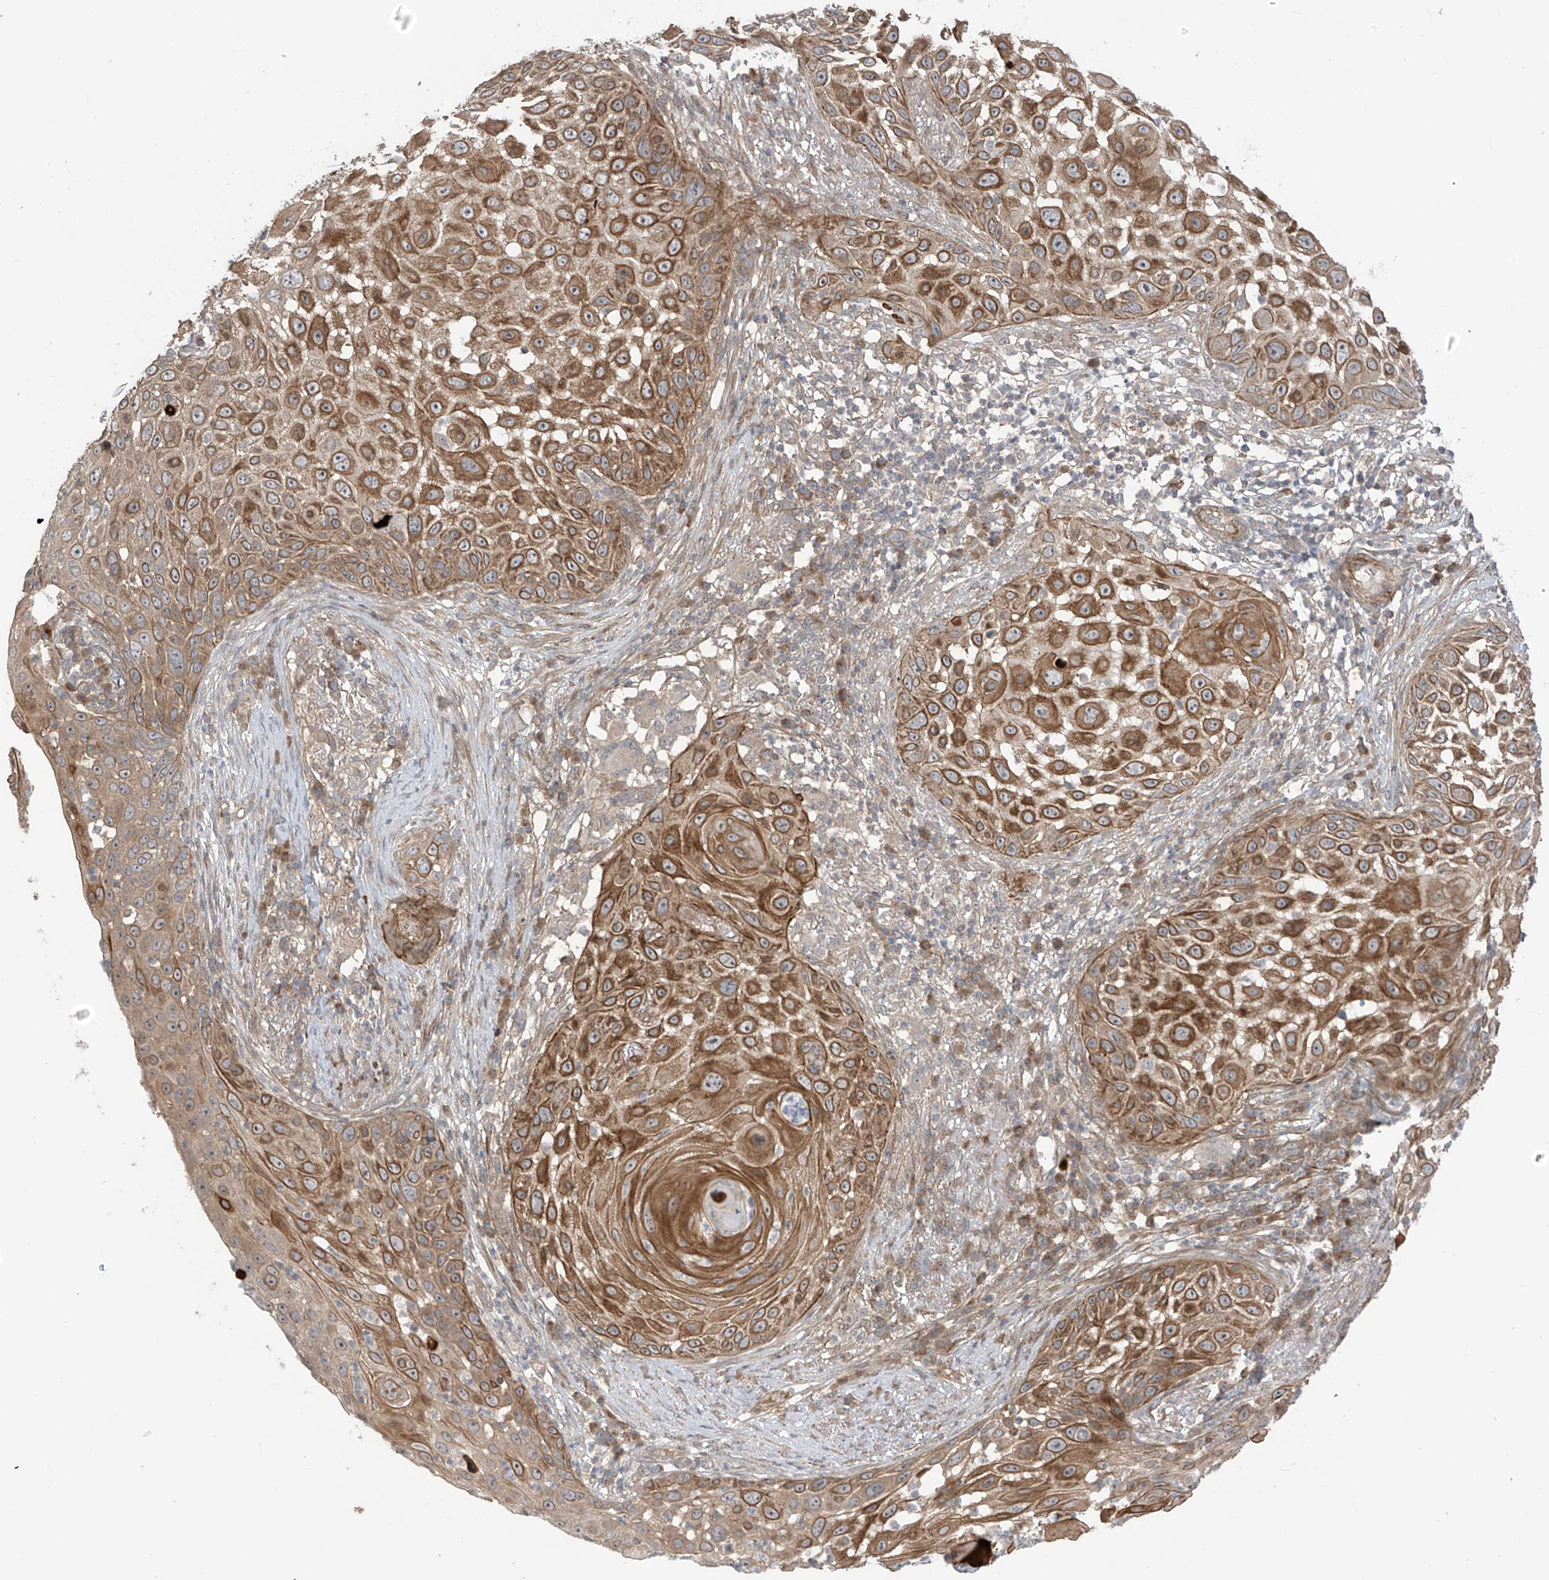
{"staining": {"intensity": "moderate", "quantity": ">75%", "location": "cytoplasmic/membranous"}, "tissue": "skin cancer", "cell_type": "Tumor cells", "image_type": "cancer", "snomed": [{"axis": "morphology", "description": "Squamous cell carcinoma, NOS"}, {"axis": "topography", "description": "Skin"}], "caption": "Immunohistochemistry histopathology image of neoplastic tissue: skin cancer stained using IHC demonstrates medium levels of moderate protein expression localized specifically in the cytoplasmic/membranous of tumor cells, appearing as a cytoplasmic/membranous brown color.", "gene": "LRRC74A", "patient": {"sex": "female", "age": 44}}